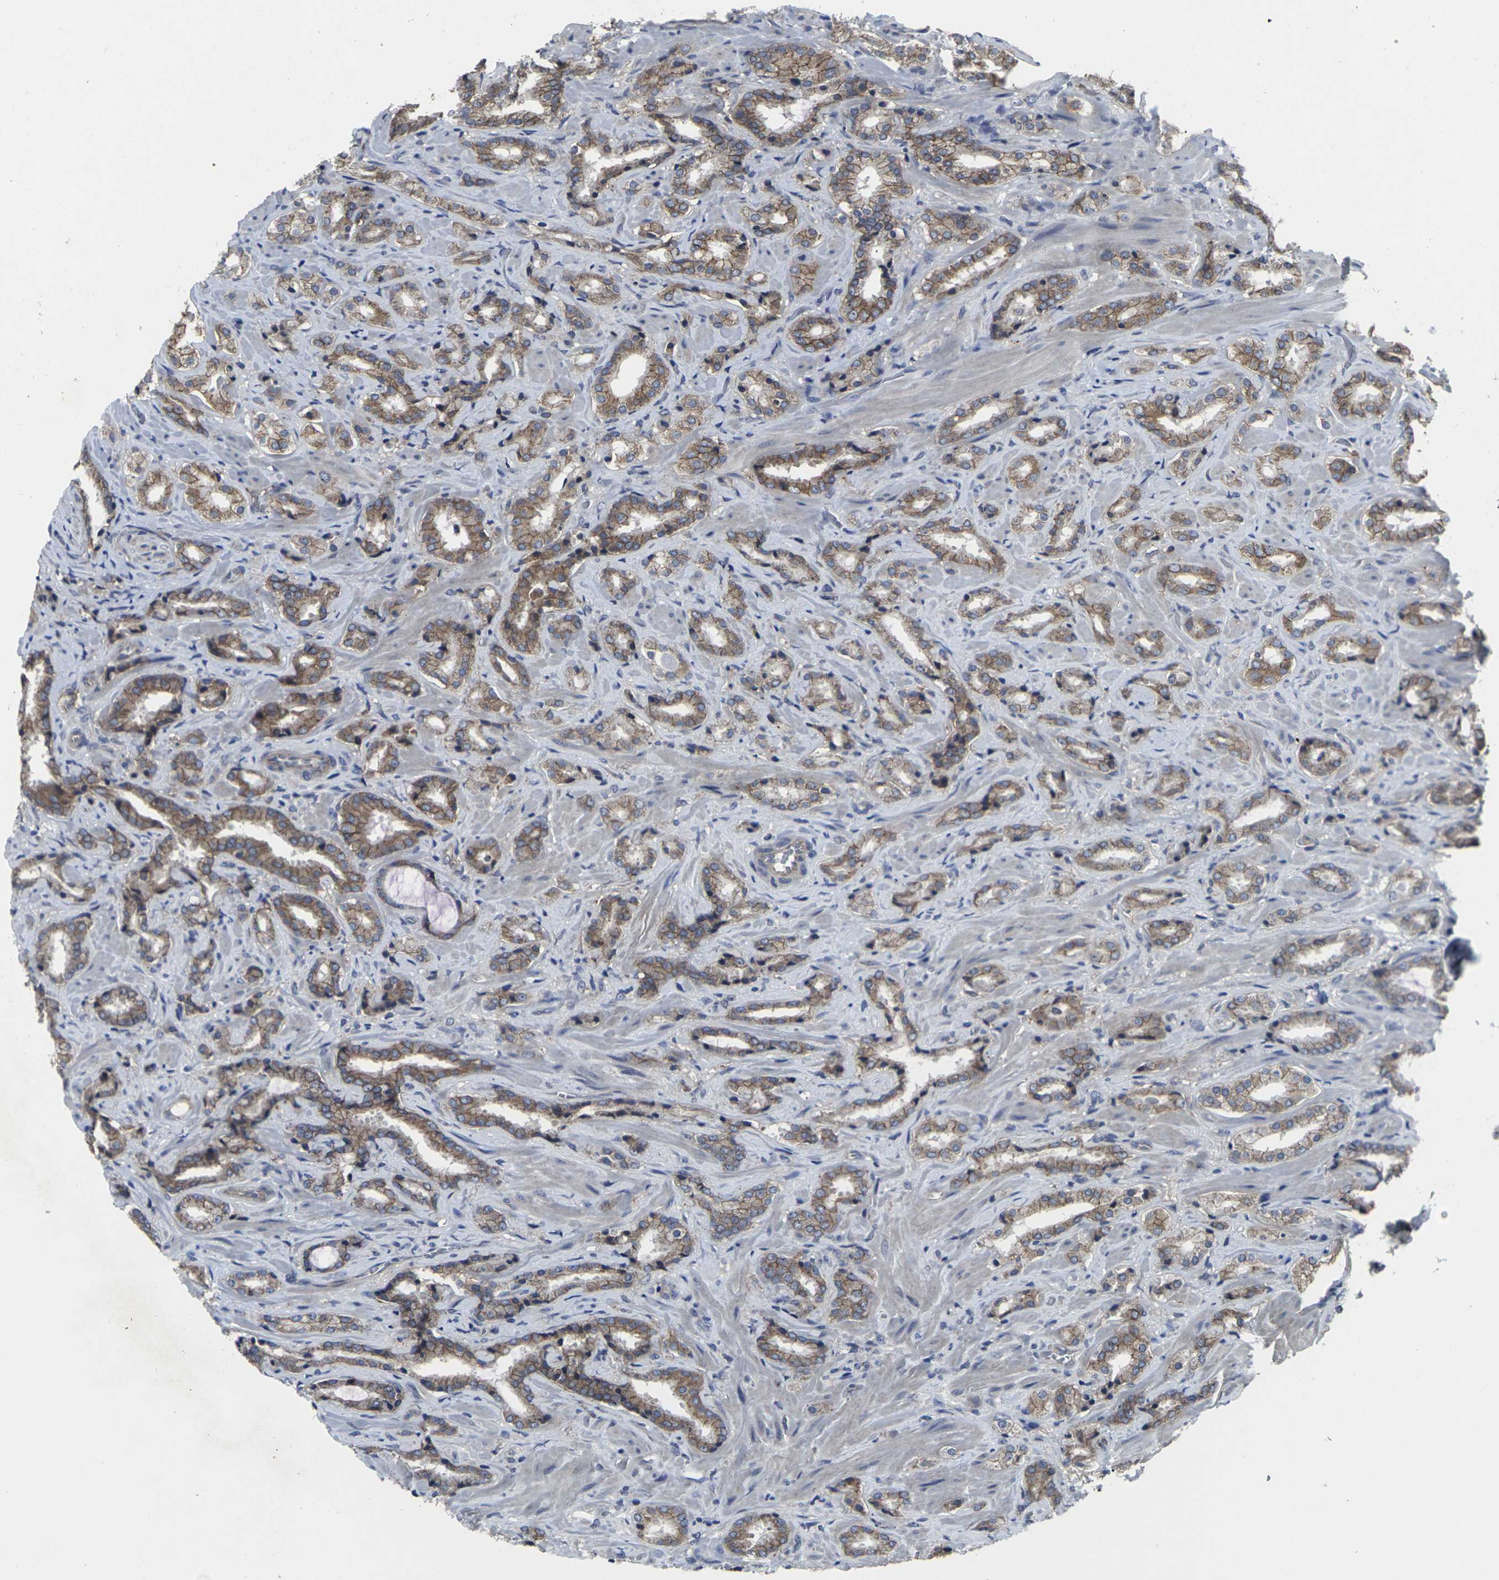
{"staining": {"intensity": "moderate", "quantity": ">75%", "location": "cytoplasmic/membranous"}, "tissue": "prostate cancer", "cell_type": "Tumor cells", "image_type": "cancer", "snomed": [{"axis": "morphology", "description": "Adenocarcinoma, High grade"}, {"axis": "topography", "description": "Prostate"}], "caption": "A photomicrograph of human prostate adenocarcinoma (high-grade) stained for a protein exhibits moderate cytoplasmic/membranous brown staining in tumor cells. Immunohistochemistry stains the protein of interest in brown and the nuclei are stained blue.", "gene": "MAPKAPK2", "patient": {"sex": "male", "age": 64}}